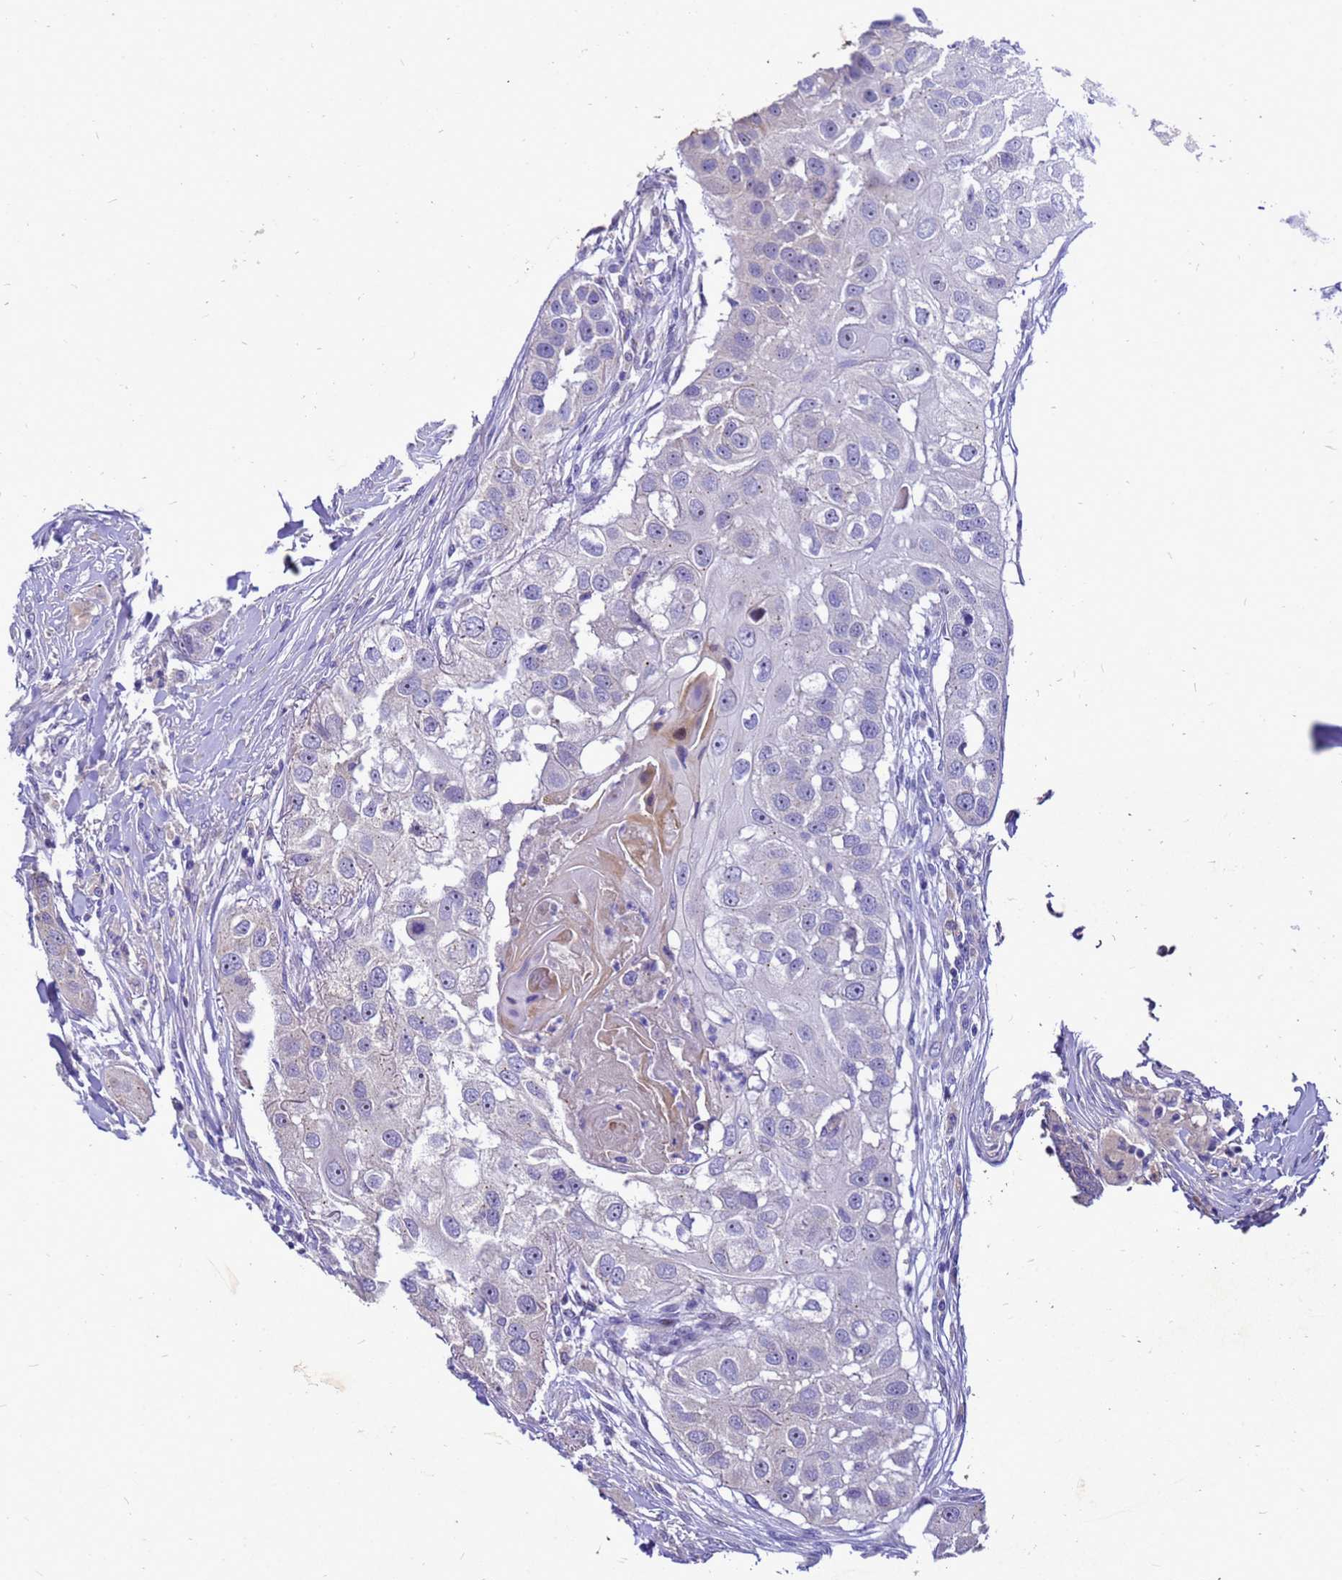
{"staining": {"intensity": "weak", "quantity": "<25%", "location": "cytoplasmic/membranous"}, "tissue": "head and neck cancer", "cell_type": "Tumor cells", "image_type": "cancer", "snomed": [{"axis": "morphology", "description": "Normal tissue, NOS"}, {"axis": "morphology", "description": "Squamous cell carcinoma, NOS"}, {"axis": "topography", "description": "Skeletal muscle"}, {"axis": "topography", "description": "Head-Neck"}], "caption": "An image of head and neck squamous cell carcinoma stained for a protein reveals no brown staining in tumor cells.", "gene": "POP7", "patient": {"sex": "male", "age": 51}}